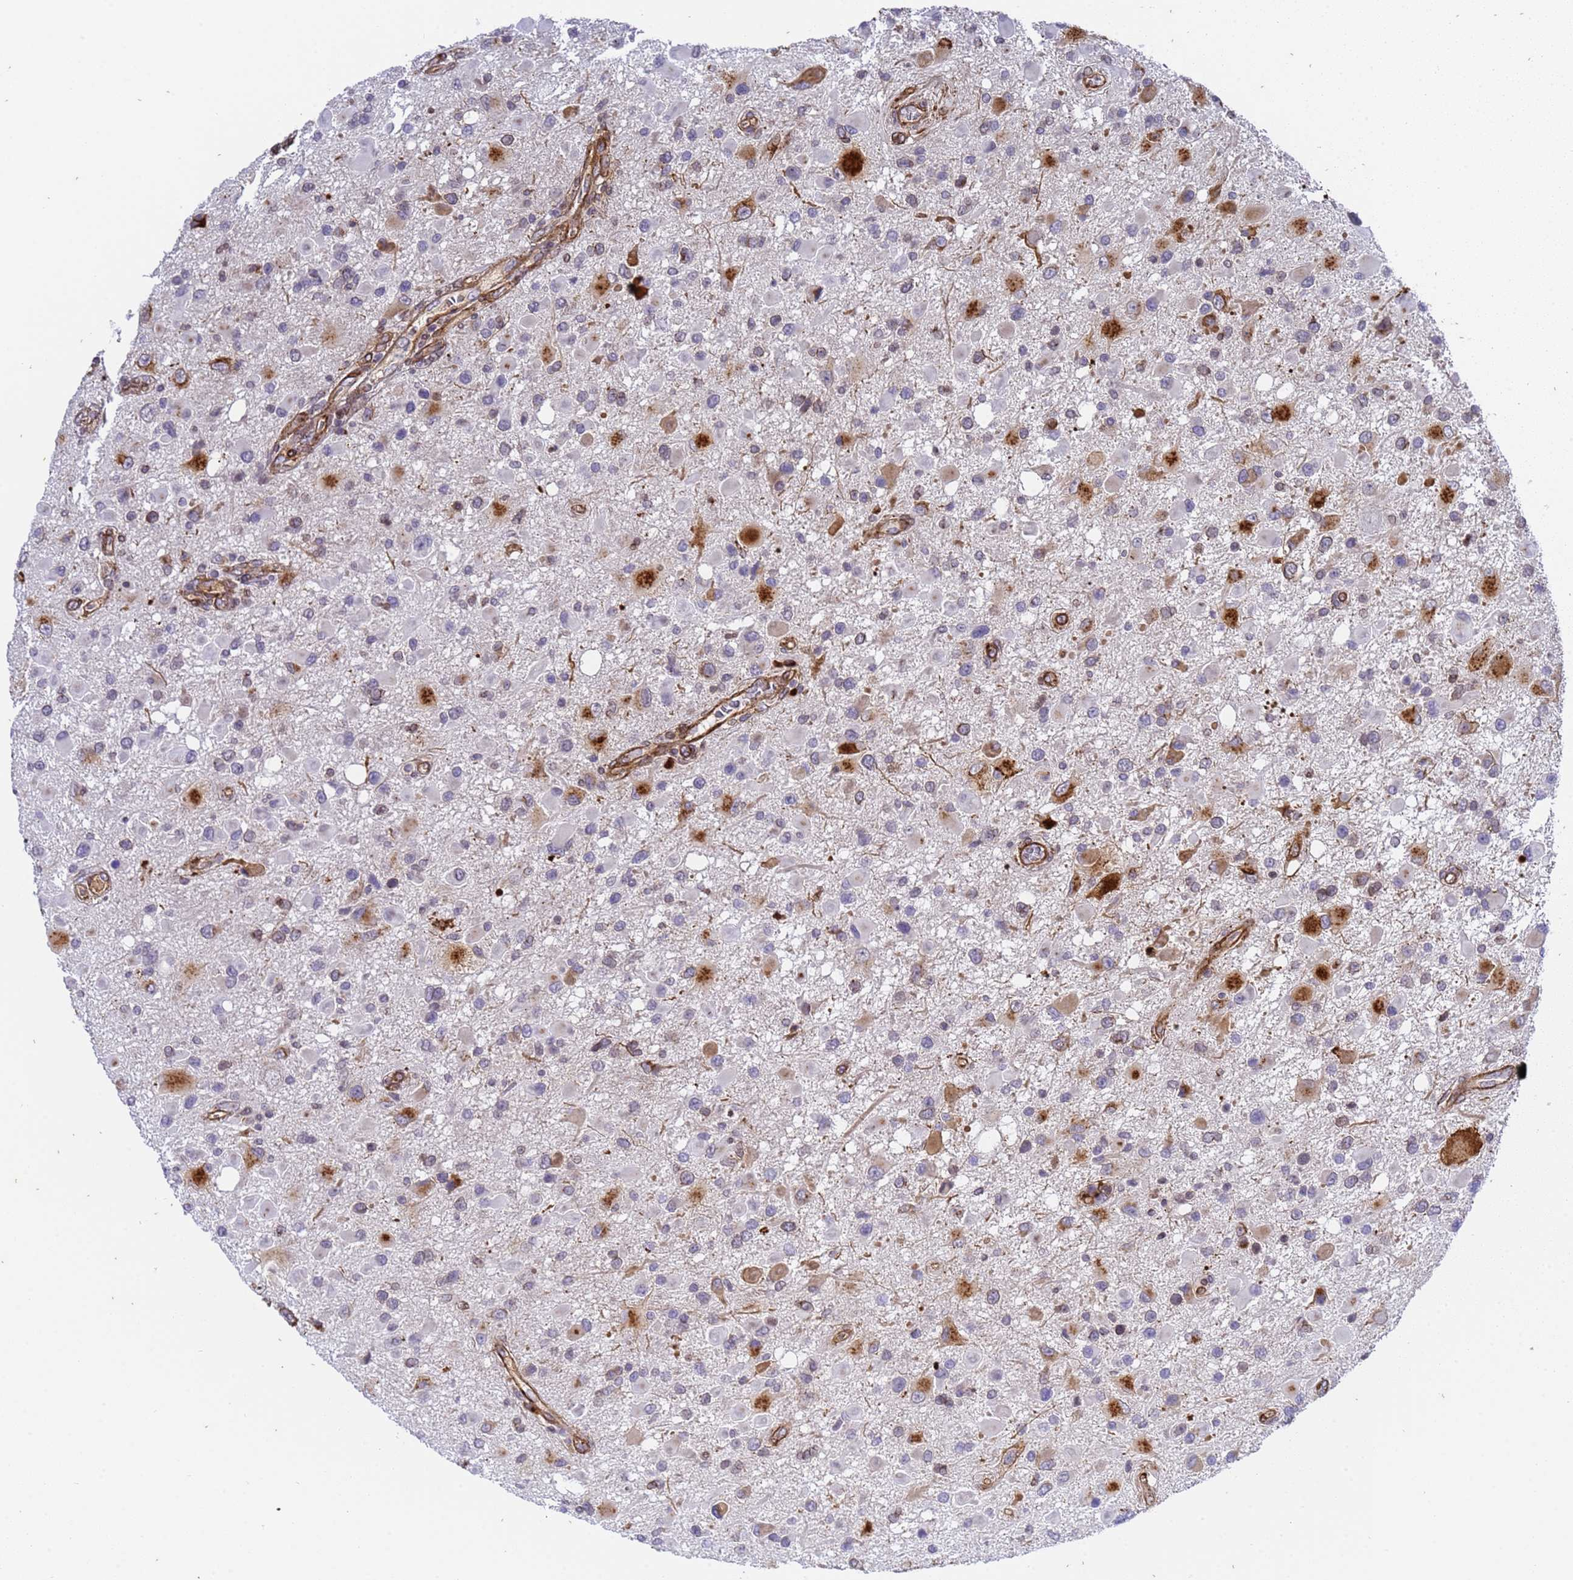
{"staining": {"intensity": "strong", "quantity": "<25%", "location": "cytoplasmic/membranous"}, "tissue": "glioma", "cell_type": "Tumor cells", "image_type": "cancer", "snomed": [{"axis": "morphology", "description": "Glioma, malignant, High grade"}, {"axis": "topography", "description": "Brain"}], "caption": "Tumor cells exhibit medium levels of strong cytoplasmic/membranous expression in approximately <25% of cells in human malignant glioma (high-grade).", "gene": "IGFBP7", "patient": {"sex": "male", "age": 53}}